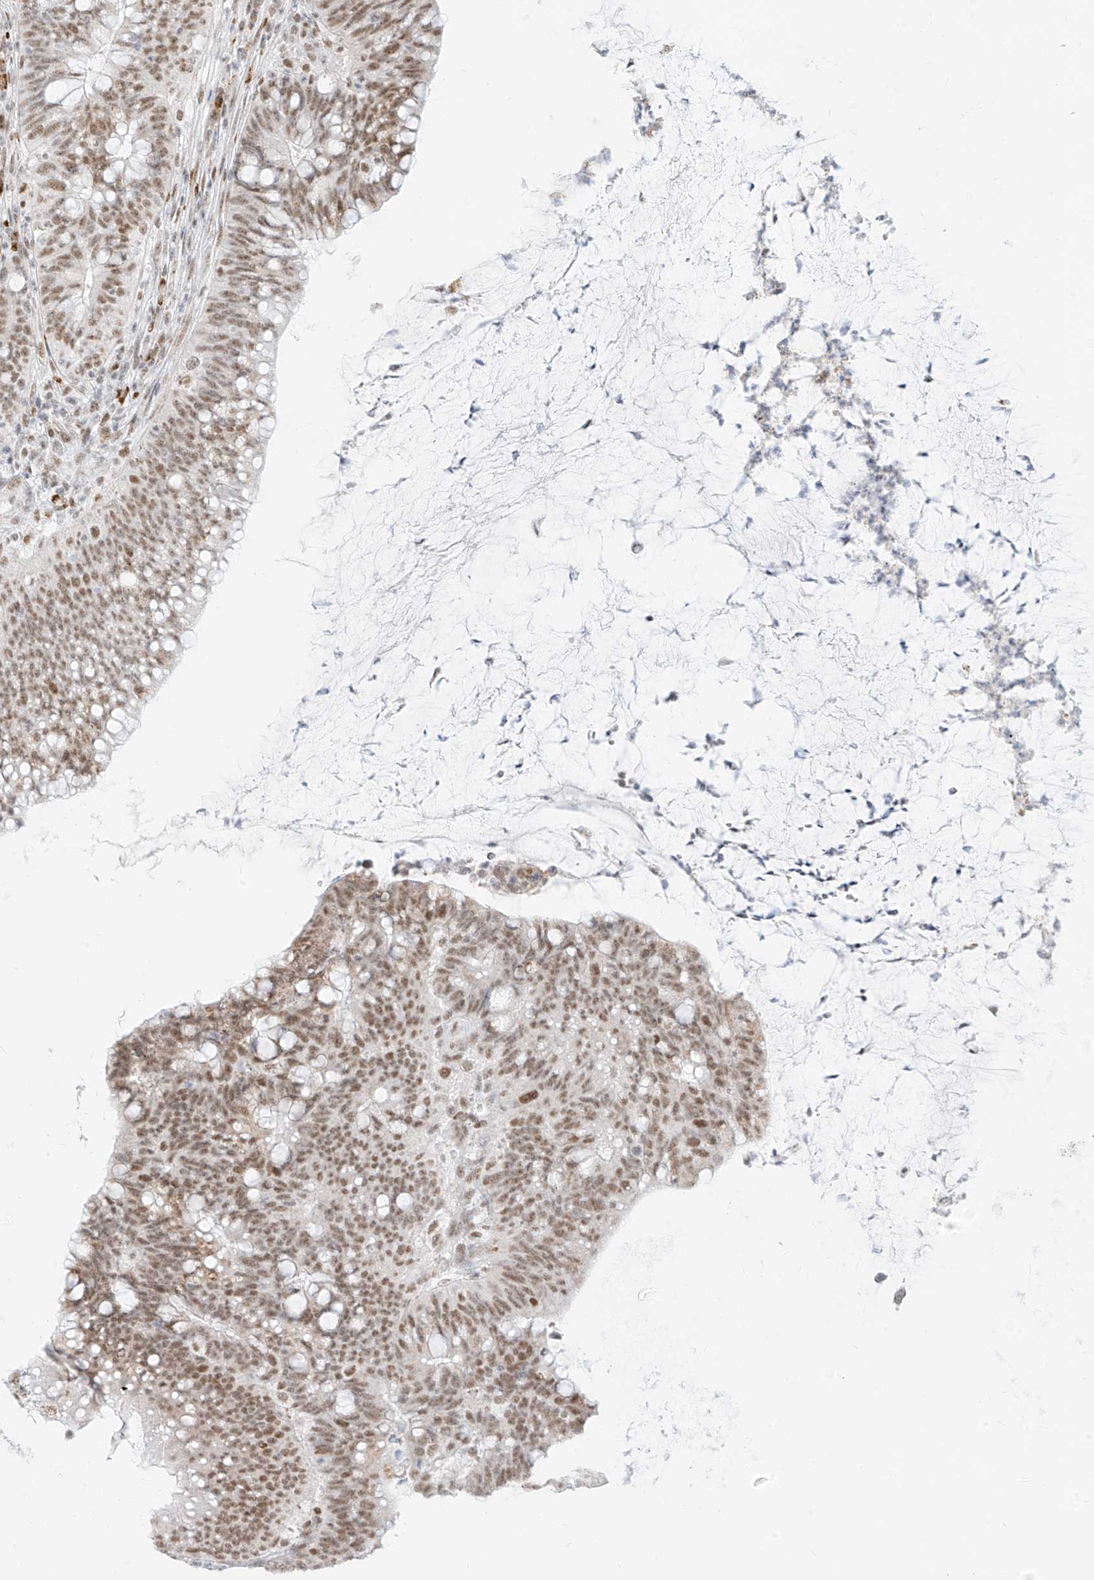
{"staining": {"intensity": "moderate", "quantity": ">75%", "location": "nuclear"}, "tissue": "colorectal cancer", "cell_type": "Tumor cells", "image_type": "cancer", "snomed": [{"axis": "morphology", "description": "Adenocarcinoma, NOS"}, {"axis": "topography", "description": "Colon"}], "caption": "This is a micrograph of IHC staining of colorectal cancer (adenocarcinoma), which shows moderate expression in the nuclear of tumor cells.", "gene": "SUPT5H", "patient": {"sex": "female", "age": 66}}